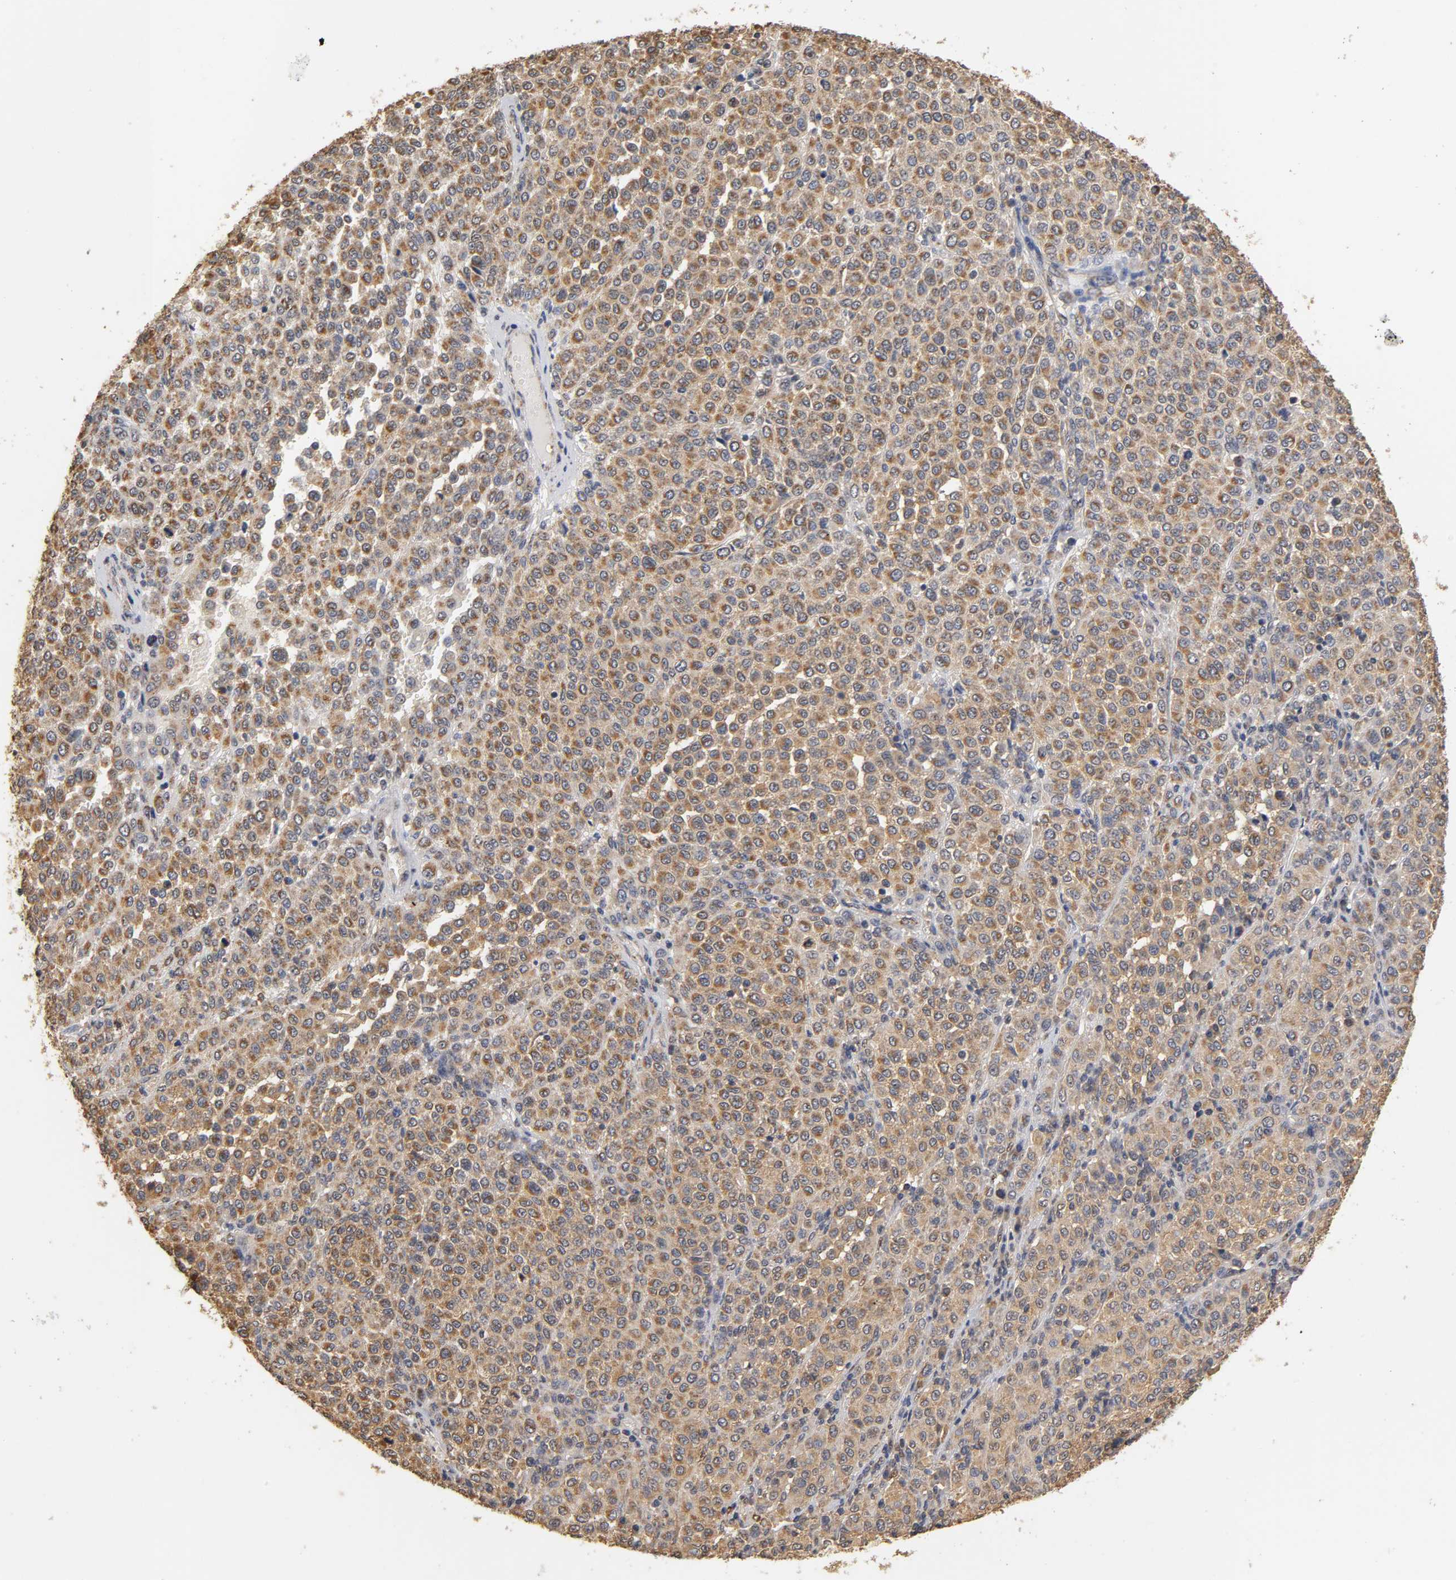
{"staining": {"intensity": "moderate", "quantity": ">75%", "location": "cytoplasmic/membranous"}, "tissue": "melanoma", "cell_type": "Tumor cells", "image_type": "cancer", "snomed": [{"axis": "morphology", "description": "Malignant melanoma, Metastatic site"}, {"axis": "topography", "description": "Pancreas"}], "caption": "Immunohistochemical staining of human malignant melanoma (metastatic site) reveals moderate cytoplasmic/membranous protein positivity in approximately >75% of tumor cells. (DAB (3,3'-diaminobenzidine) = brown stain, brightfield microscopy at high magnification).", "gene": "PKN1", "patient": {"sex": "female", "age": 30}}